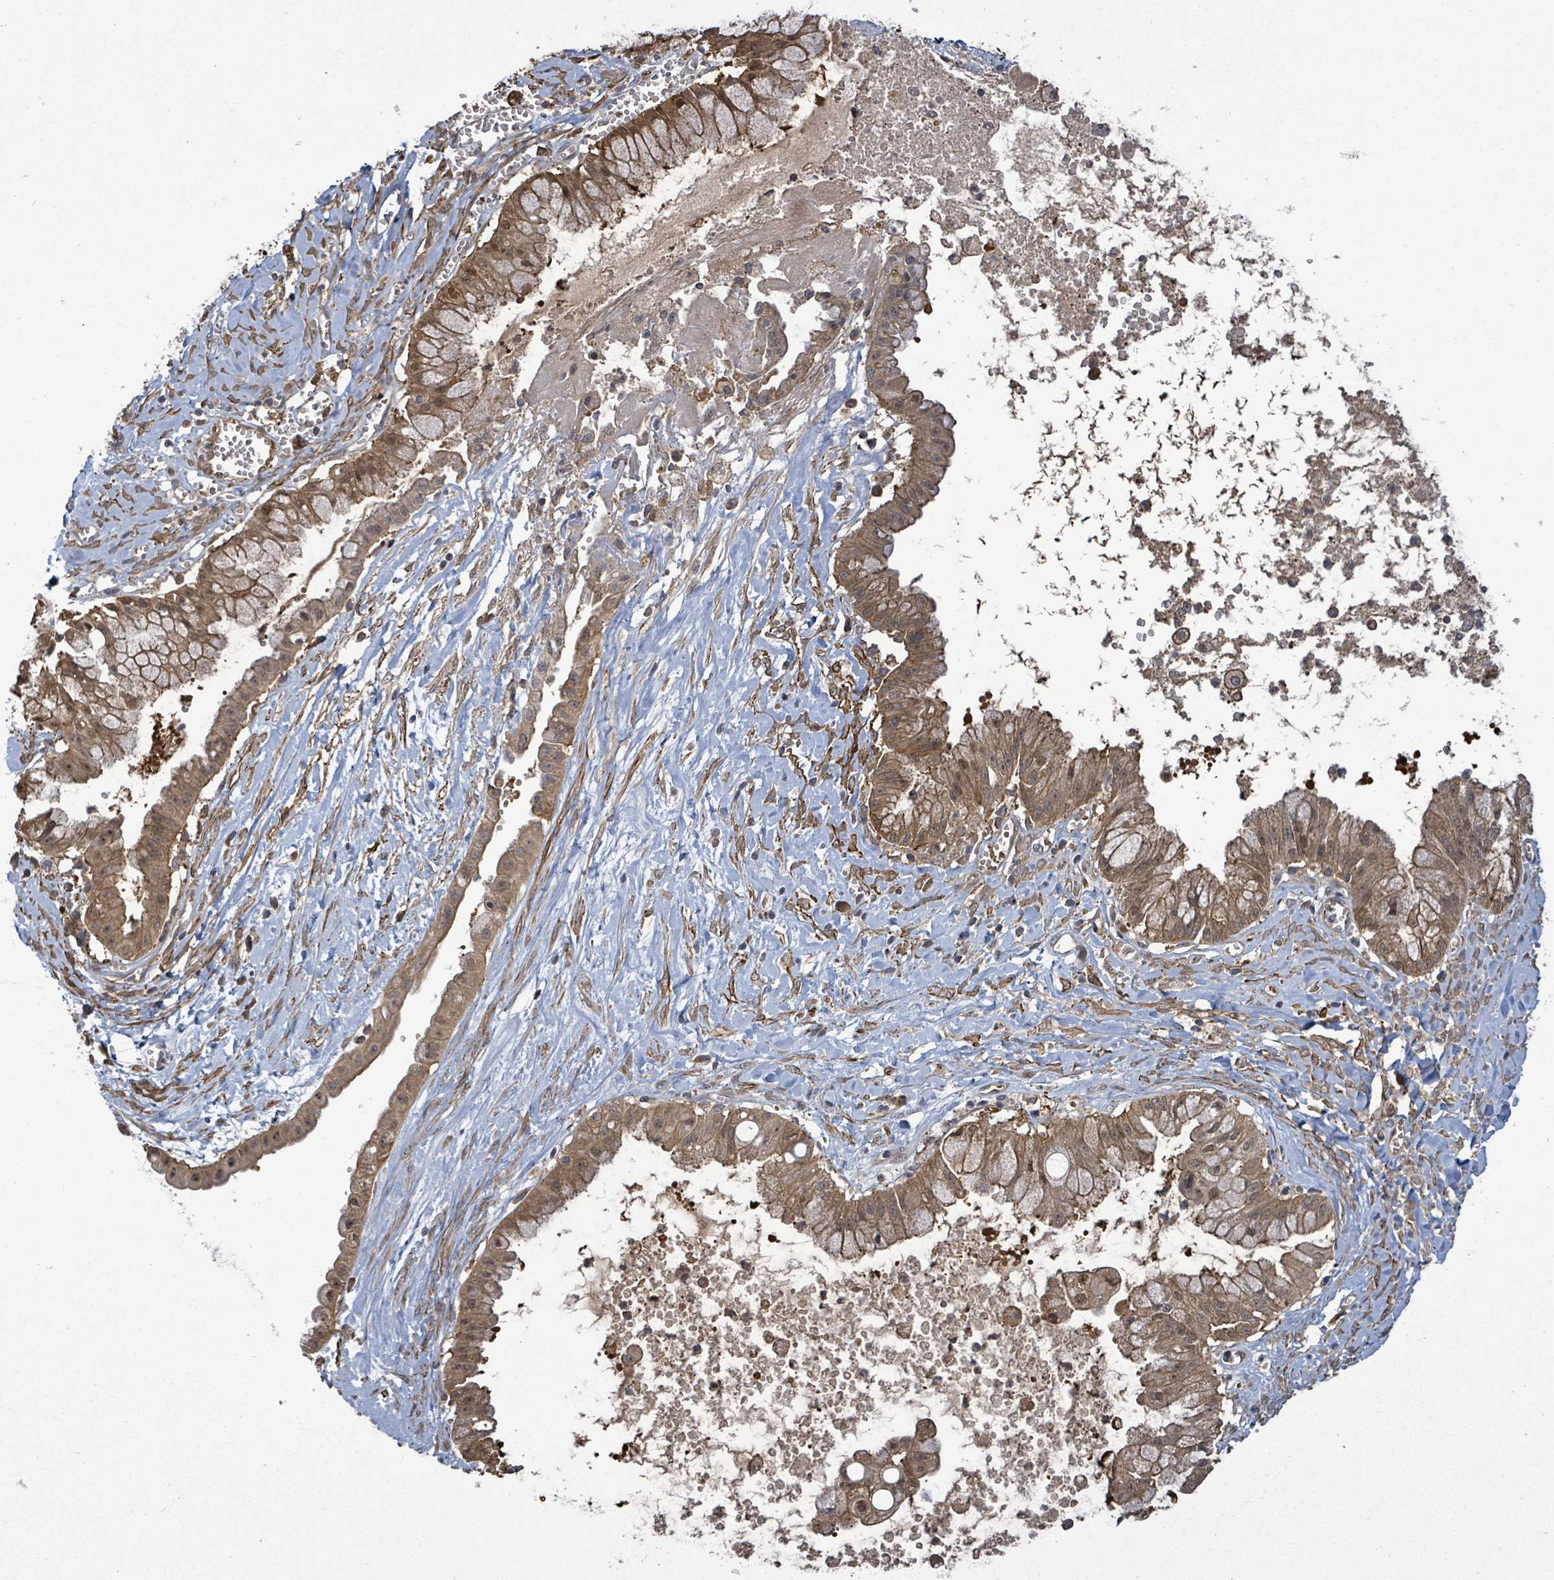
{"staining": {"intensity": "moderate", "quantity": ">75%", "location": "cytoplasmic/membranous"}, "tissue": "ovarian cancer", "cell_type": "Tumor cells", "image_type": "cancer", "snomed": [{"axis": "morphology", "description": "Cystadenocarcinoma, mucinous, NOS"}, {"axis": "topography", "description": "Ovary"}], "caption": "A micrograph showing moderate cytoplasmic/membranous positivity in approximately >75% of tumor cells in ovarian cancer (mucinous cystadenocarcinoma), as visualized by brown immunohistochemical staining.", "gene": "MAP3K6", "patient": {"sex": "female", "age": 70}}